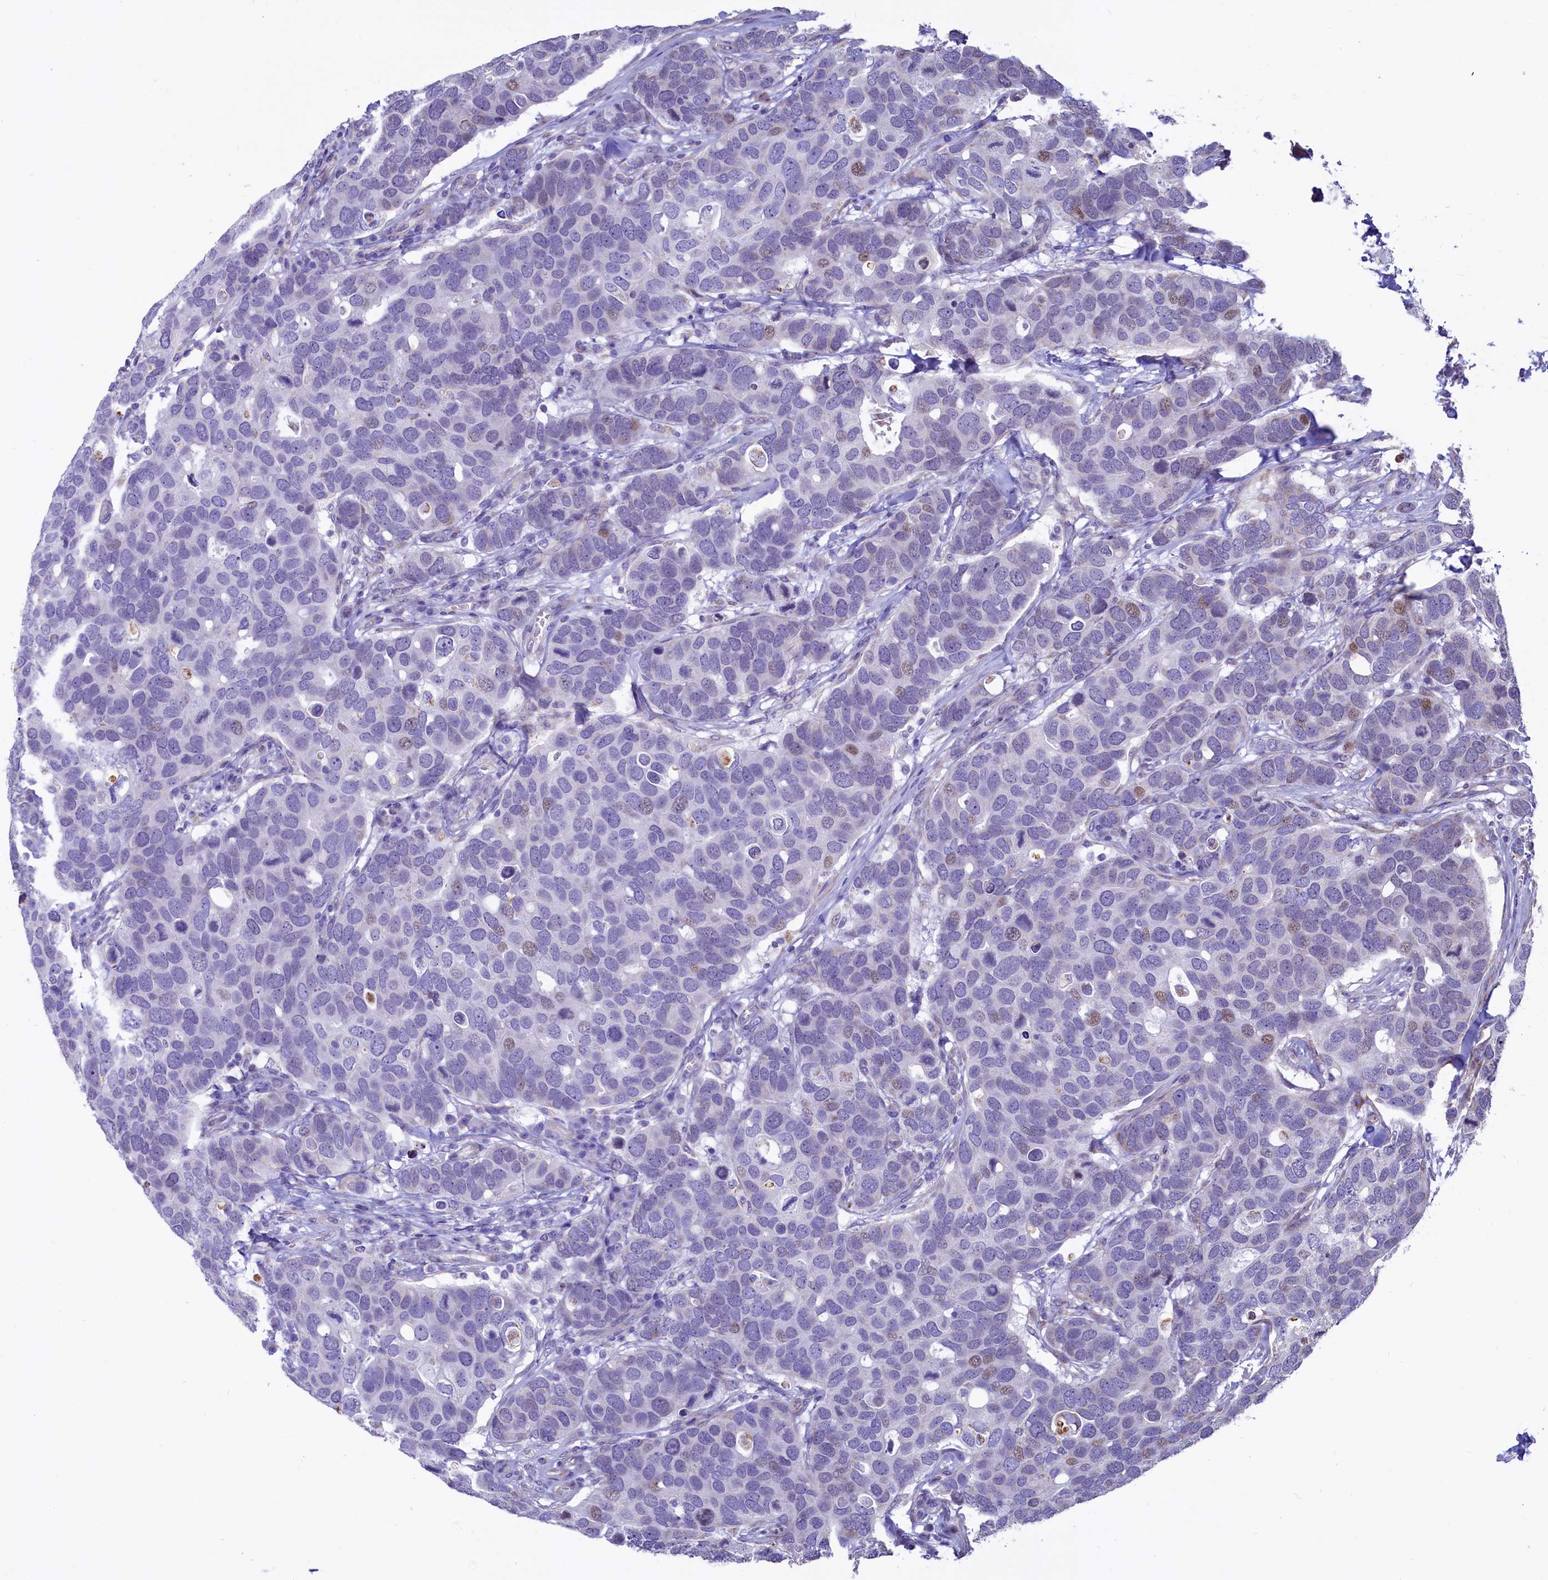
{"staining": {"intensity": "moderate", "quantity": "<25%", "location": "nuclear"}, "tissue": "breast cancer", "cell_type": "Tumor cells", "image_type": "cancer", "snomed": [{"axis": "morphology", "description": "Duct carcinoma"}, {"axis": "topography", "description": "Breast"}], "caption": "Immunohistochemistry staining of infiltrating ductal carcinoma (breast), which demonstrates low levels of moderate nuclear positivity in about <25% of tumor cells indicating moderate nuclear protein positivity. The staining was performed using DAB (3,3'-diaminobenzidine) (brown) for protein detection and nuclei were counterstained in hematoxylin (blue).", "gene": "VWCE", "patient": {"sex": "female", "age": 83}}